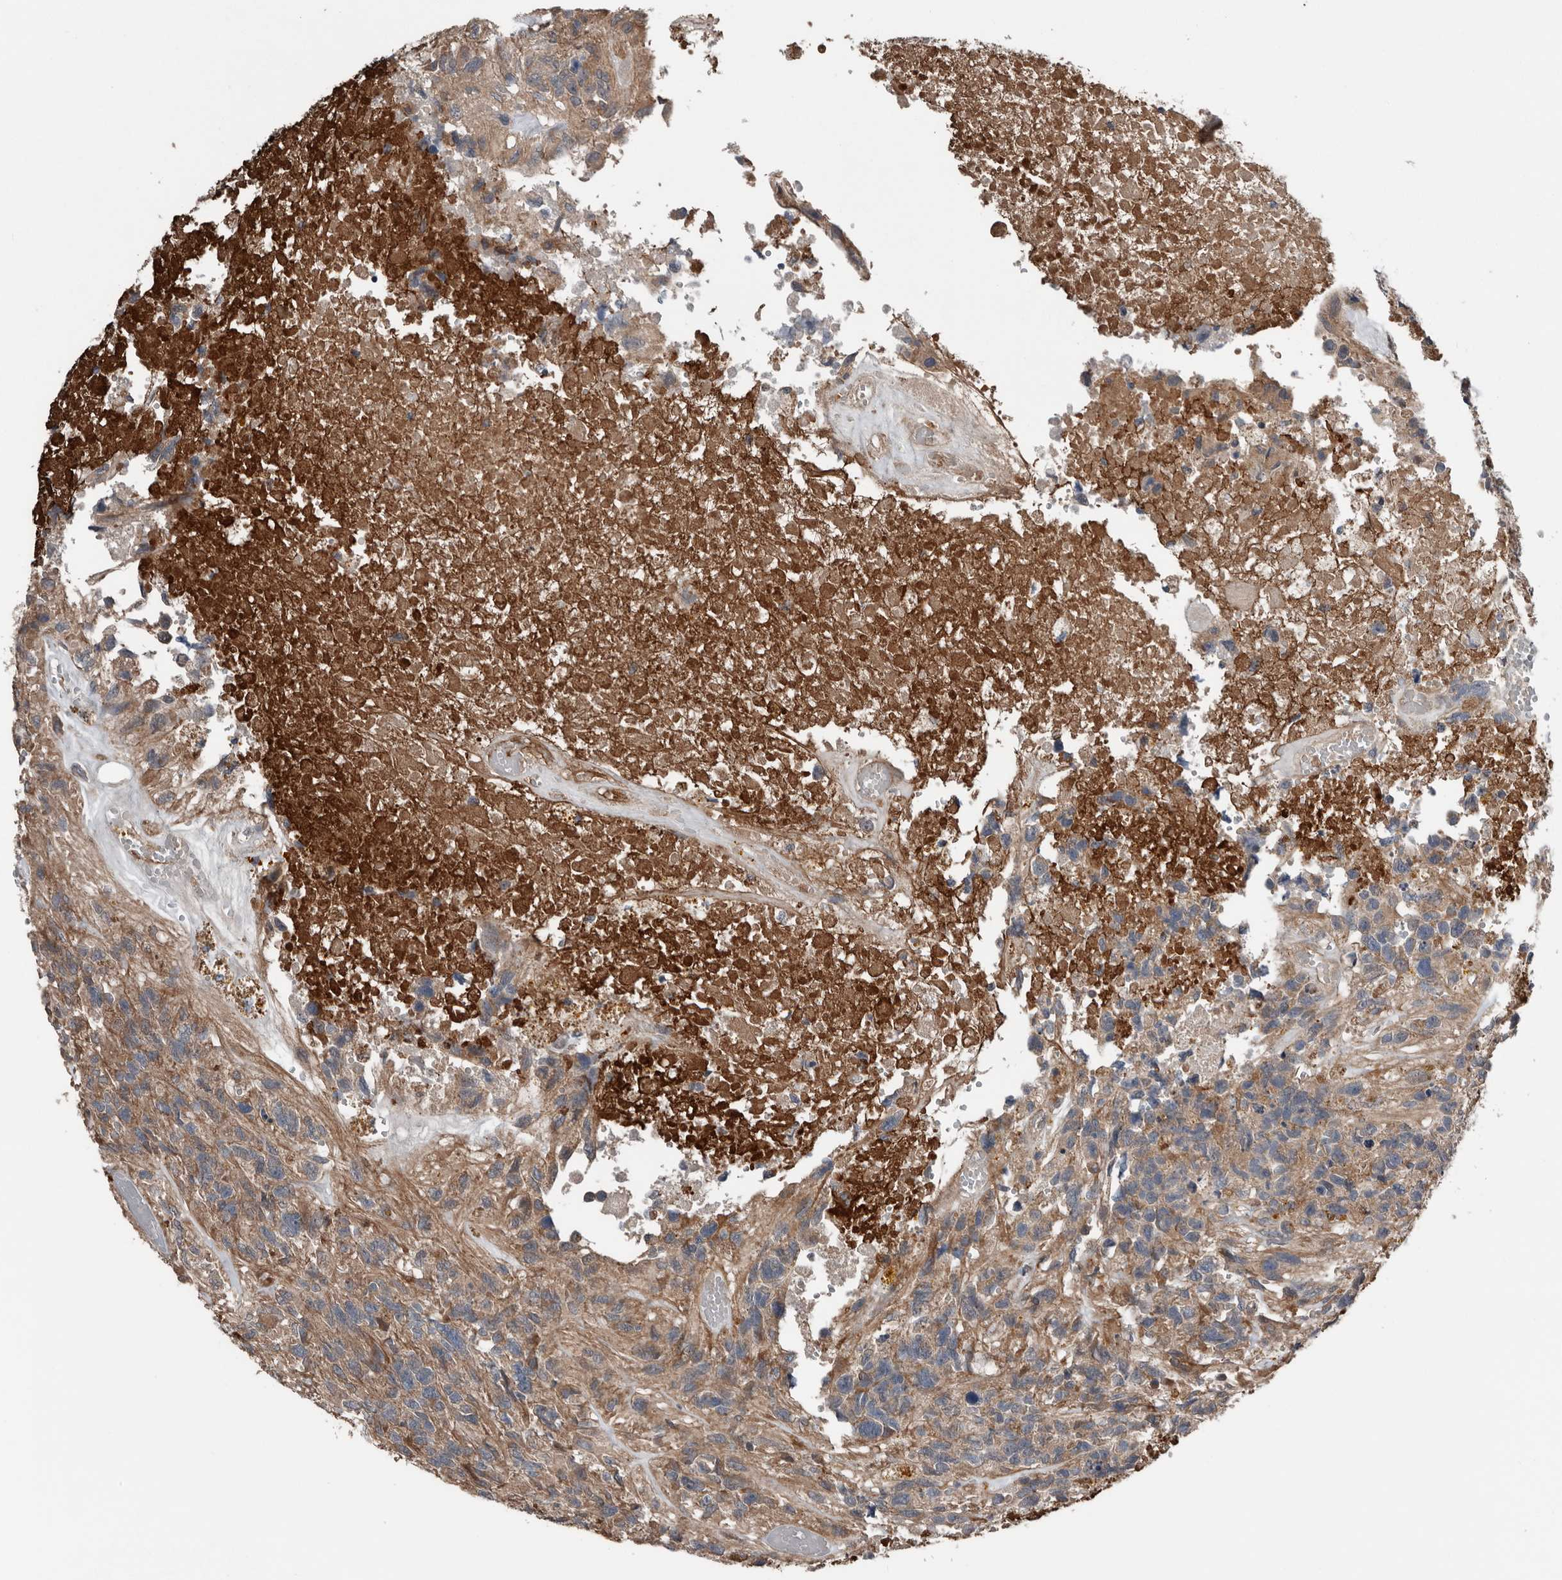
{"staining": {"intensity": "moderate", "quantity": ">75%", "location": "cytoplasmic/membranous"}, "tissue": "glioma", "cell_type": "Tumor cells", "image_type": "cancer", "snomed": [{"axis": "morphology", "description": "Glioma, malignant, High grade"}, {"axis": "topography", "description": "Brain"}], "caption": "A histopathology image of glioma stained for a protein demonstrates moderate cytoplasmic/membranous brown staining in tumor cells.", "gene": "DNAJB4", "patient": {"sex": "male", "age": 69}}